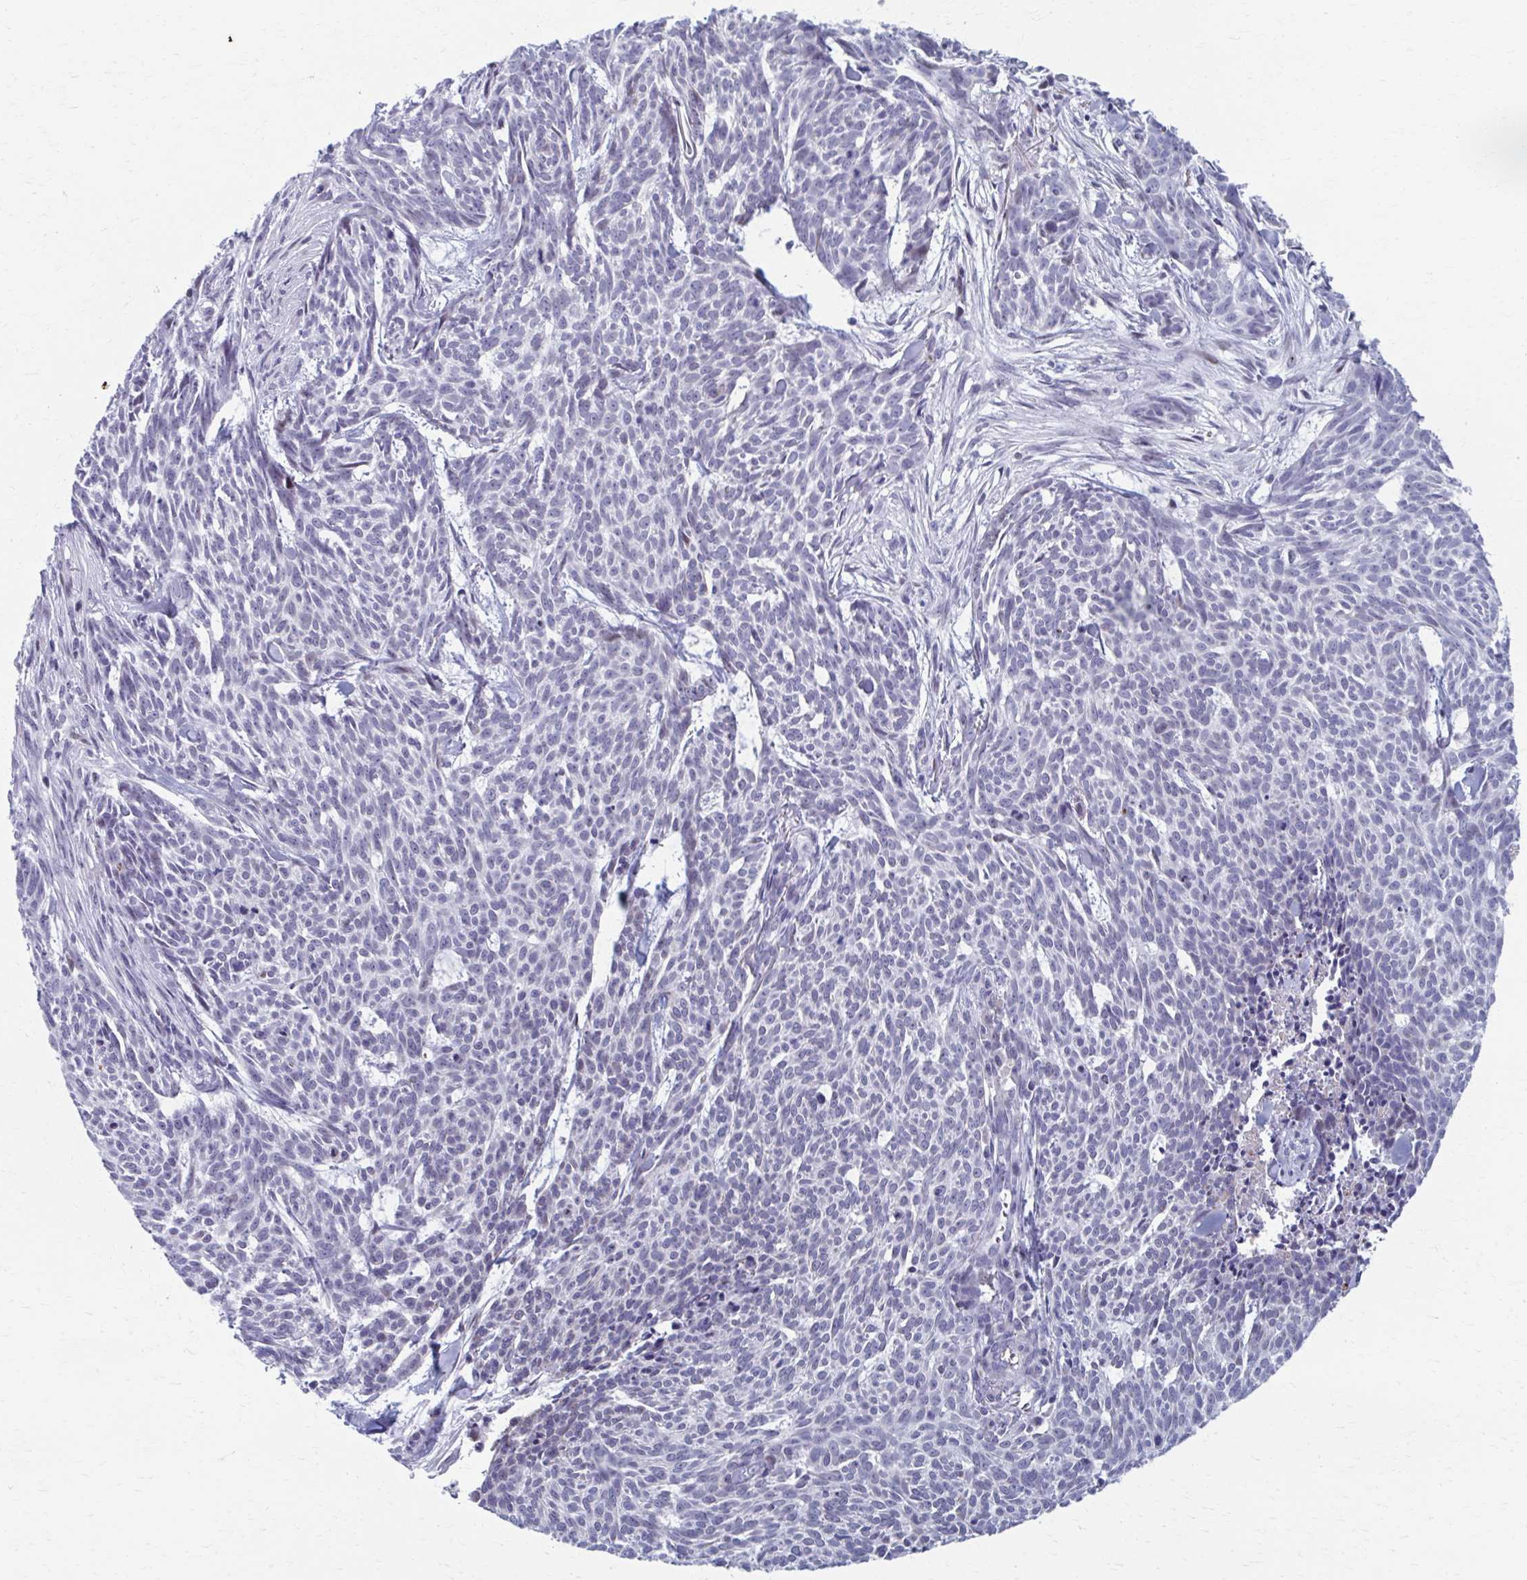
{"staining": {"intensity": "negative", "quantity": "none", "location": "none"}, "tissue": "skin cancer", "cell_type": "Tumor cells", "image_type": "cancer", "snomed": [{"axis": "morphology", "description": "Basal cell carcinoma"}, {"axis": "topography", "description": "Skin"}], "caption": "Tumor cells are negative for protein expression in human skin cancer (basal cell carcinoma).", "gene": "ABHD16B", "patient": {"sex": "female", "age": 93}}